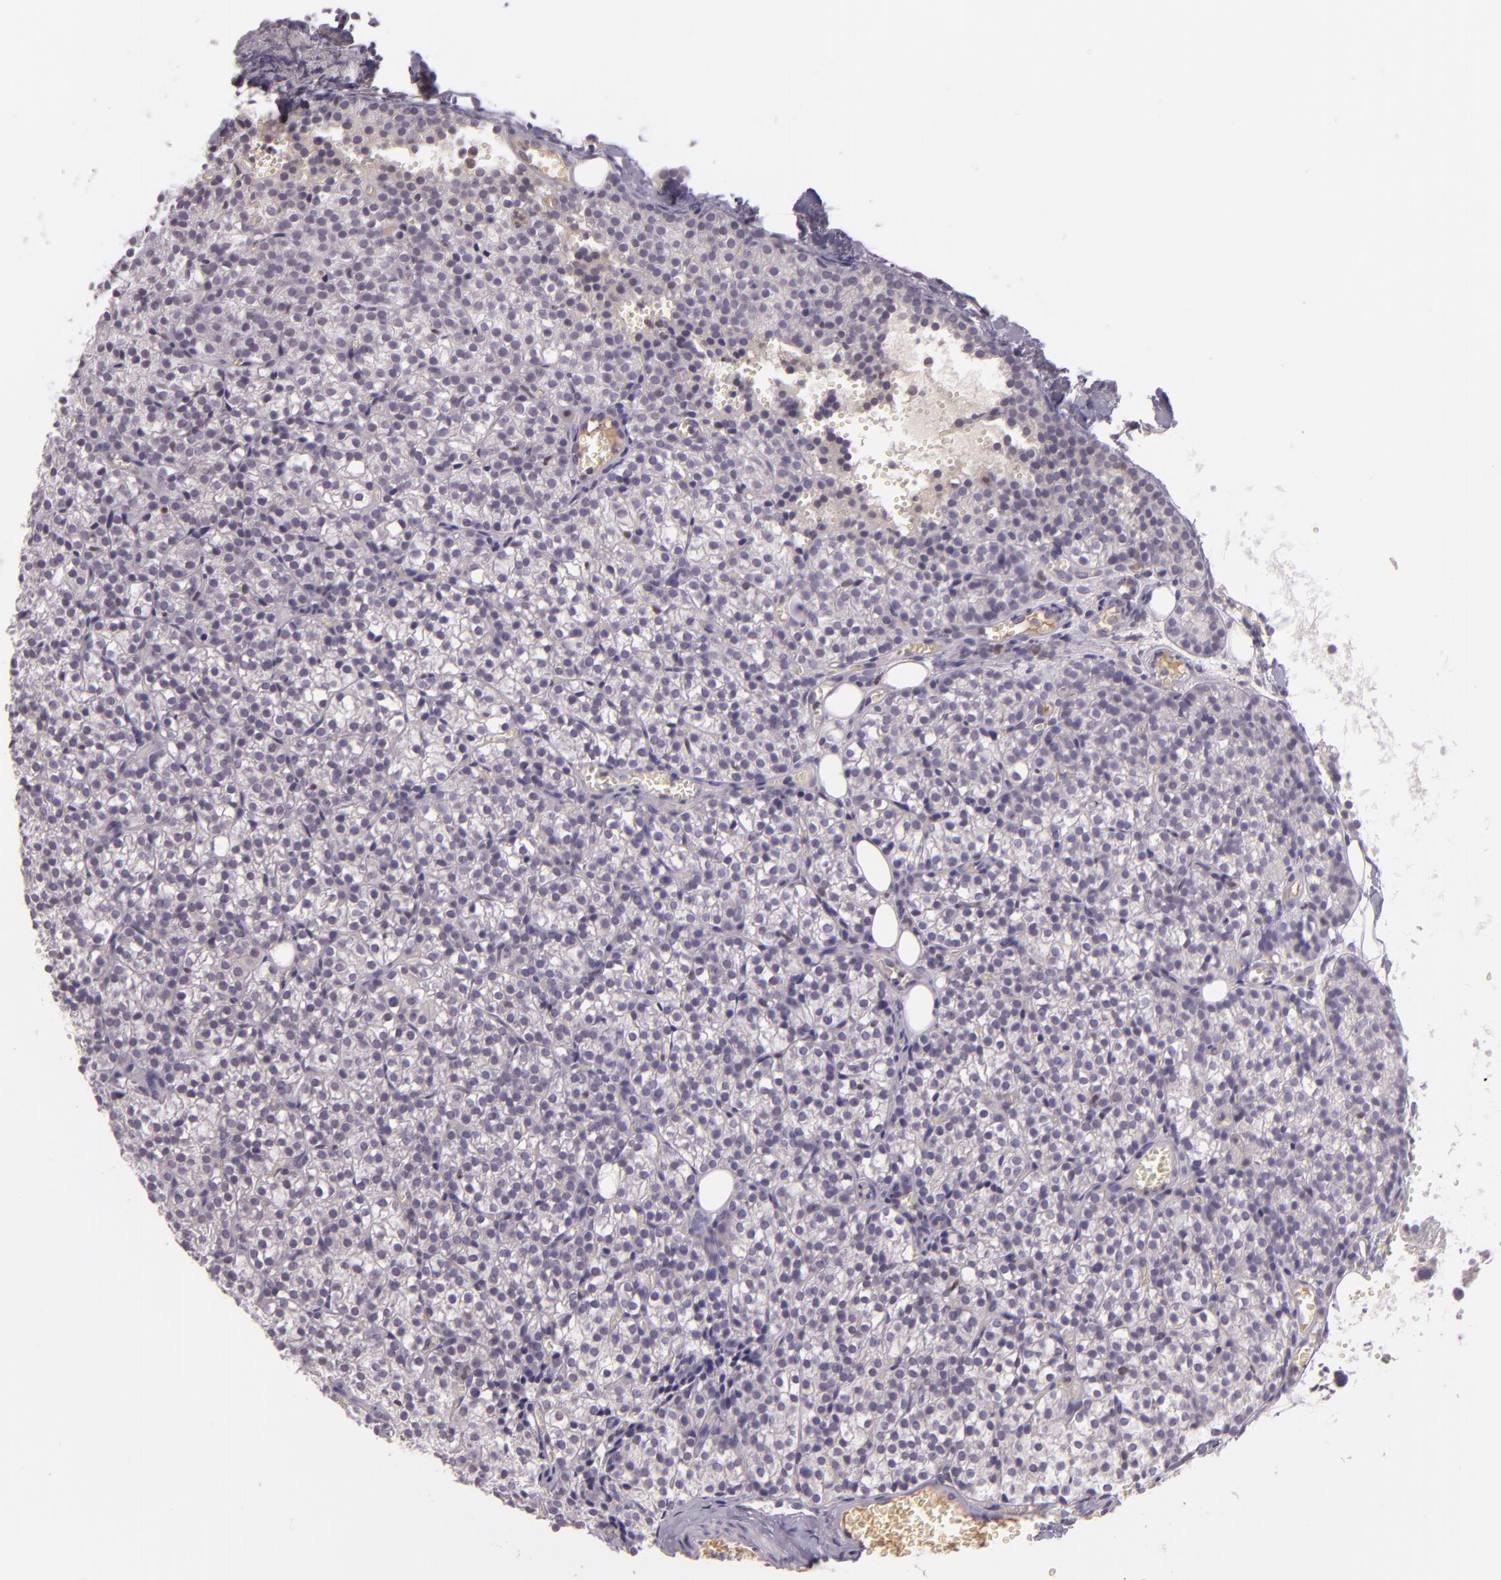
{"staining": {"intensity": "weak", "quantity": "25%-75%", "location": "cytoplasmic/membranous"}, "tissue": "parathyroid gland", "cell_type": "Glandular cells", "image_type": "normal", "snomed": [{"axis": "morphology", "description": "Normal tissue, NOS"}, {"axis": "topography", "description": "Parathyroid gland"}], "caption": "The image demonstrates immunohistochemical staining of benign parathyroid gland. There is weak cytoplasmic/membranous expression is identified in about 25%-75% of glandular cells. (IHC, brightfield microscopy, high magnification).", "gene": "CHEK2", "patient": {"sex": "female", "age": 17}}